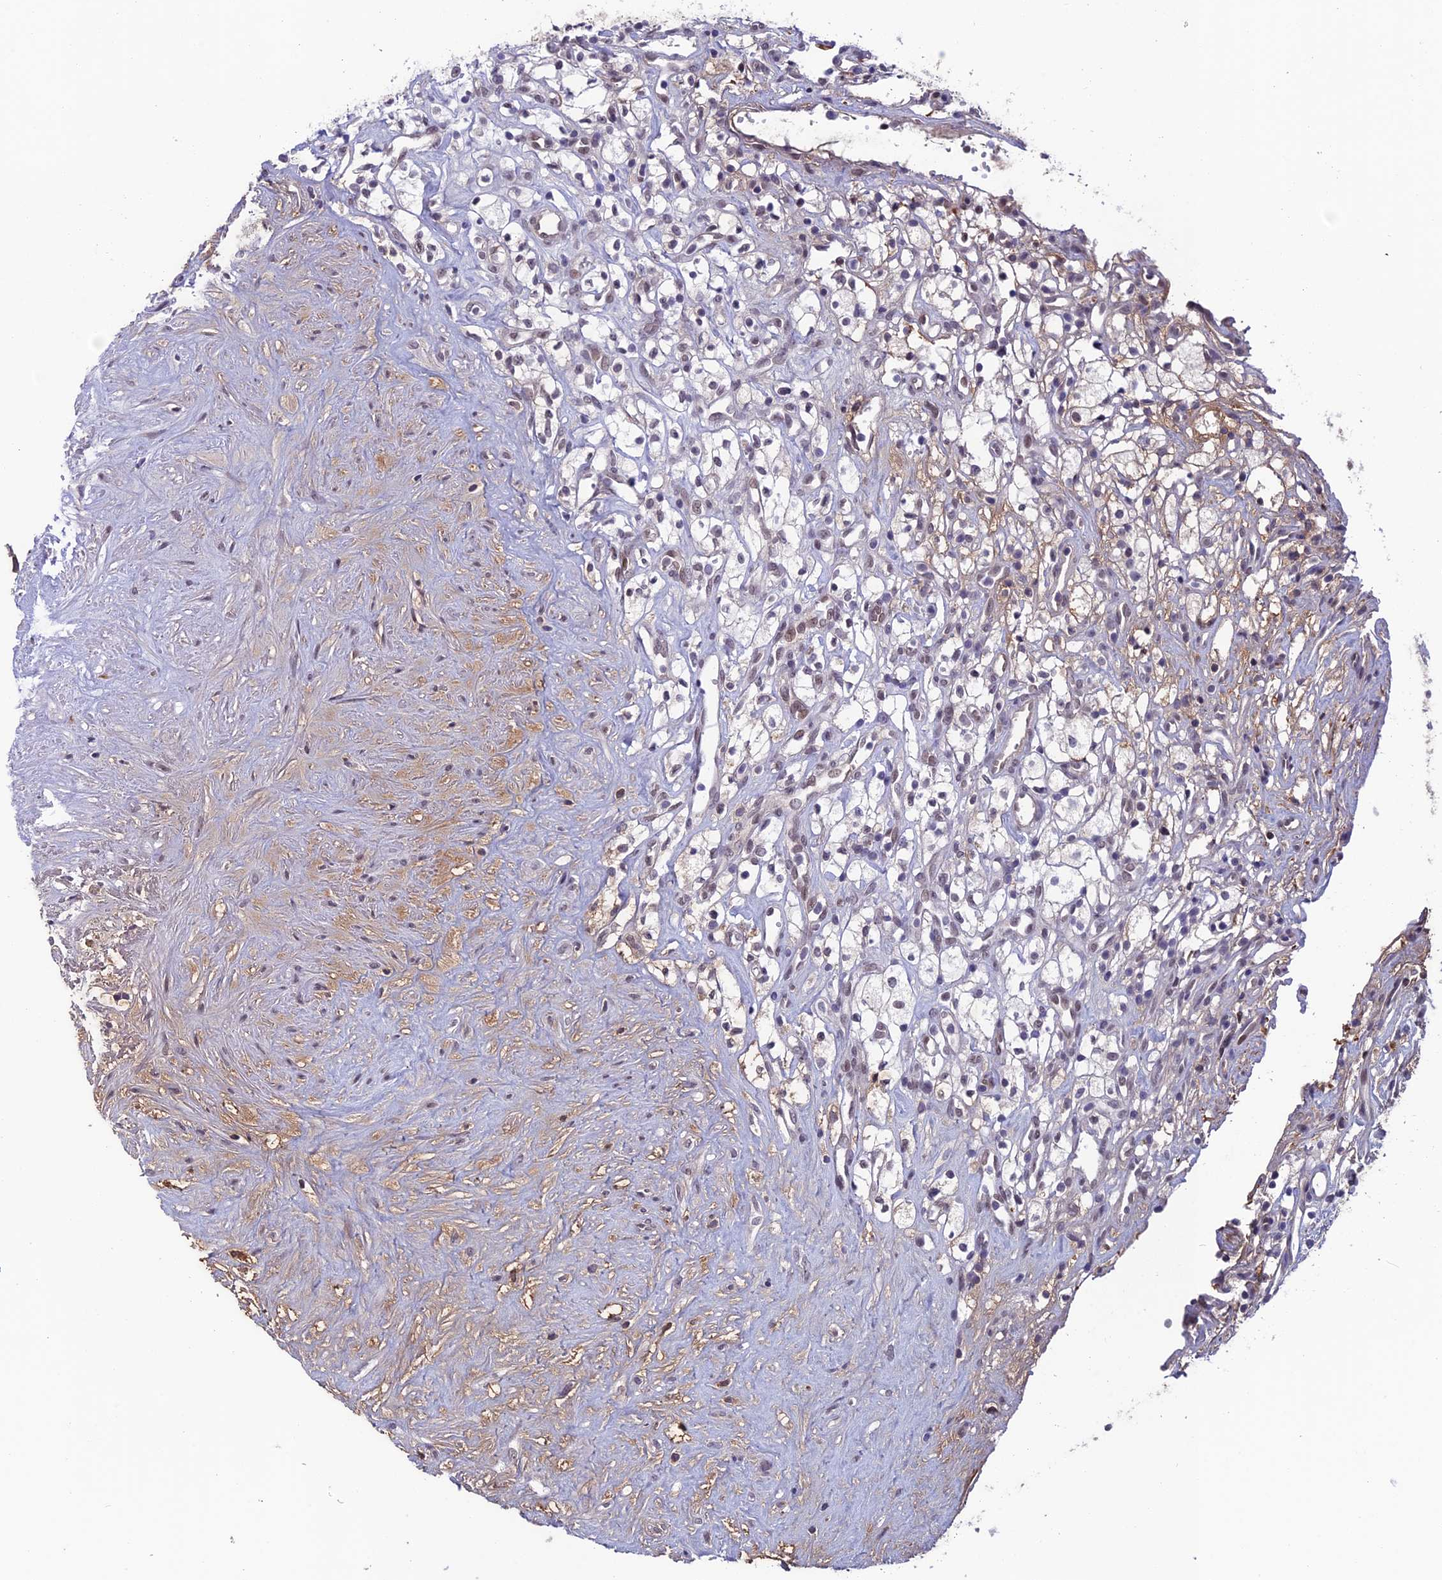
{"staining": {"intensity": "moderate", "quantity": "<25%", "location": "cytoplasmic/membranous"}, "tissue": "renal cancer", "cell_type": "Tumor cells", "image_type": "cancer", "snomed": [{"axis": "morphology", "description": "Adenocarcinoma, NOS"}, {"axis": "topography", "description": "Kidney"}], "caption": "Protein staining of renal adenocarcinoma tissue exhibits moderate cytoplasmic/membranous positivity in about <25% of tumor cells.", "gene": "FKBPL", "patient": {"sex": "male", "age": 59}}